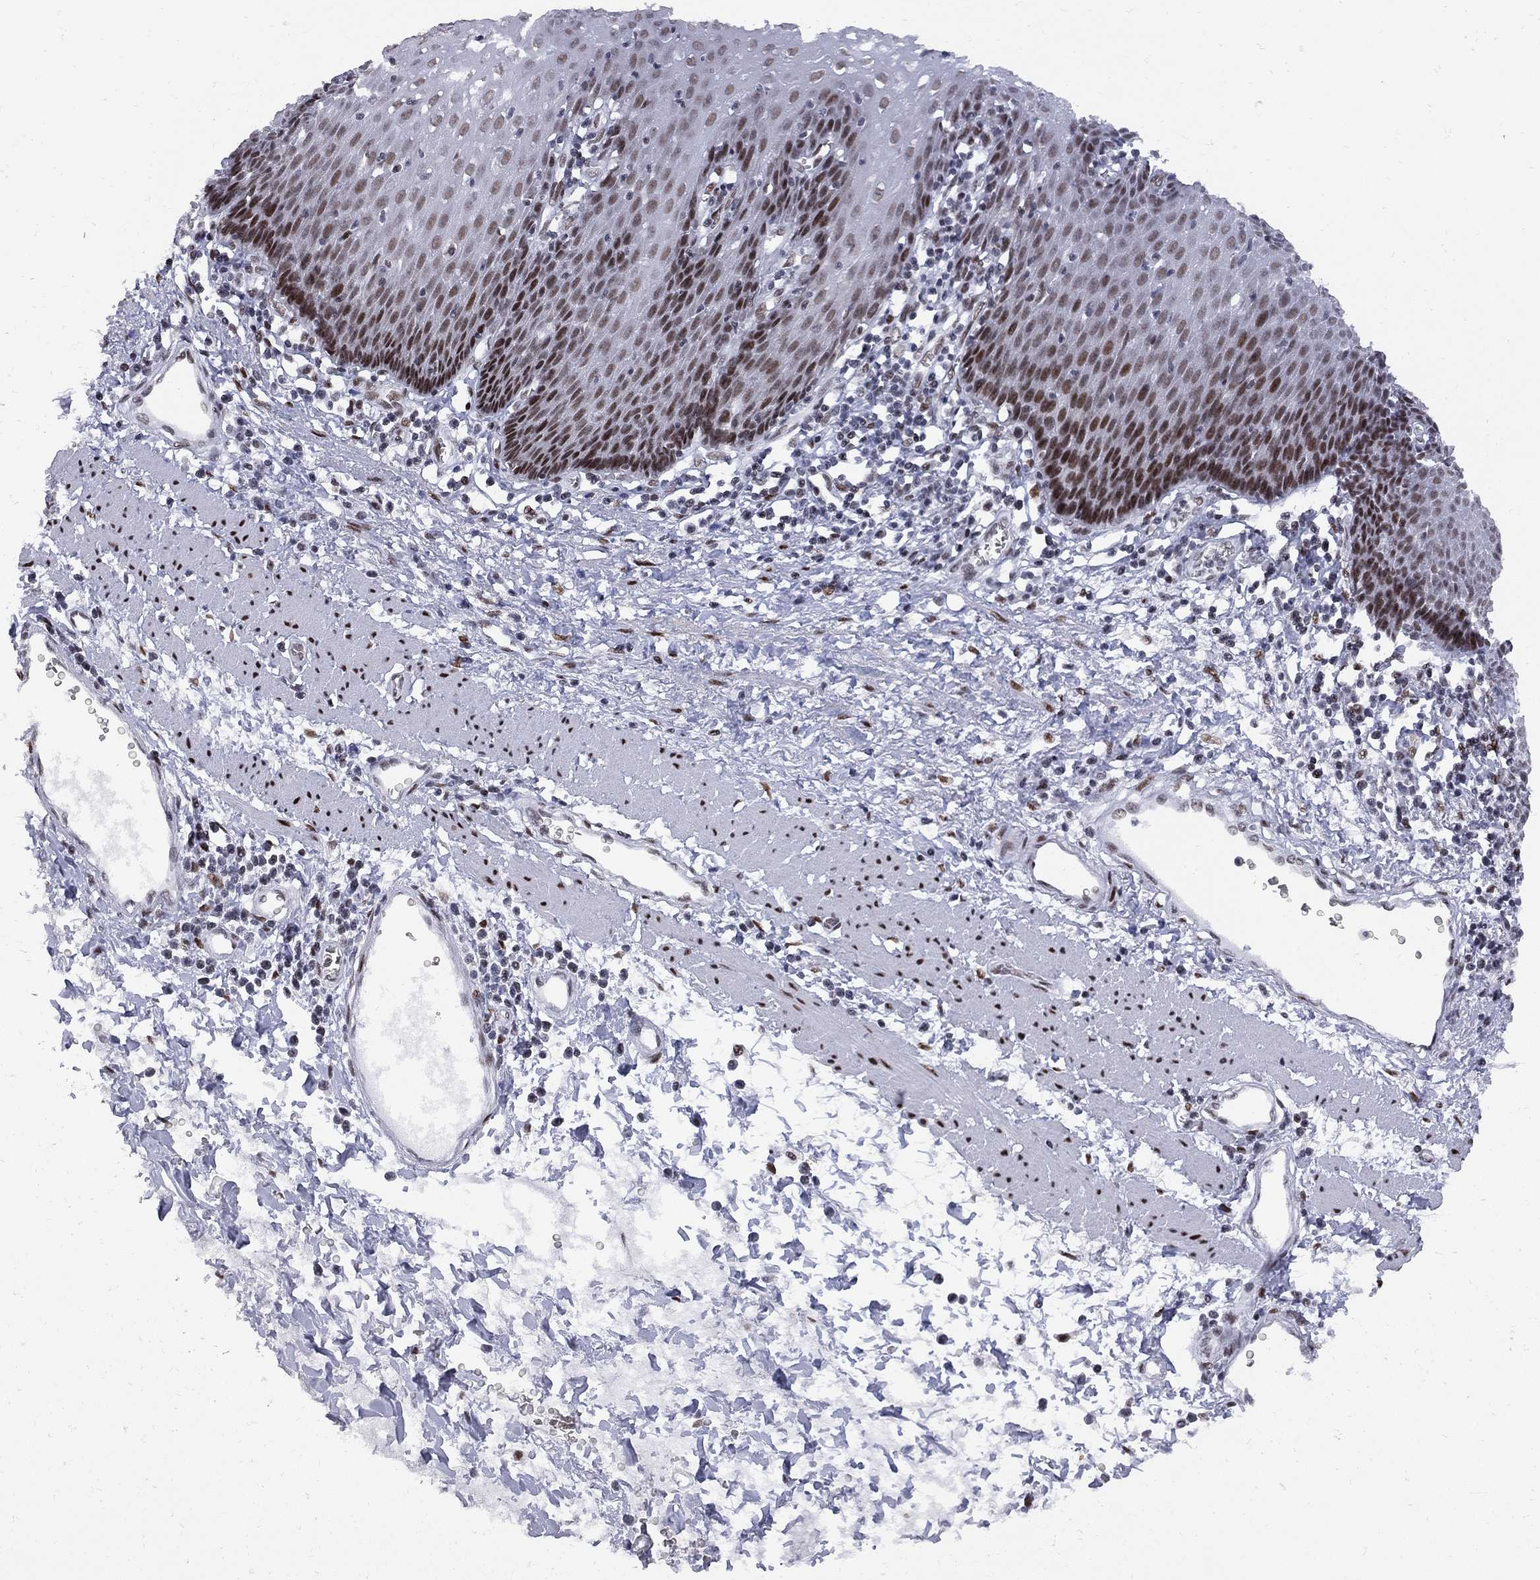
{"staining": {"intensity": "strong", "quantity": "<25%", "location": "nuclear"}, "tissue": "esophagus", "cell_type": "Squamous epithelial cells", "image_type": "normal", "snomed": [{"axis": "morphology", "description": "Normal tissue, NOS"}, {"axis": "topography", "description": "Esophagus"}], "caption": "Strong nuclear expression for a protein is appreciated in approximately <25% of squamous epithelial cells of unremarkable esophagus using IHC.", "gene": "ZBTB47", "patient": {"sex": "male", "age": 57}}